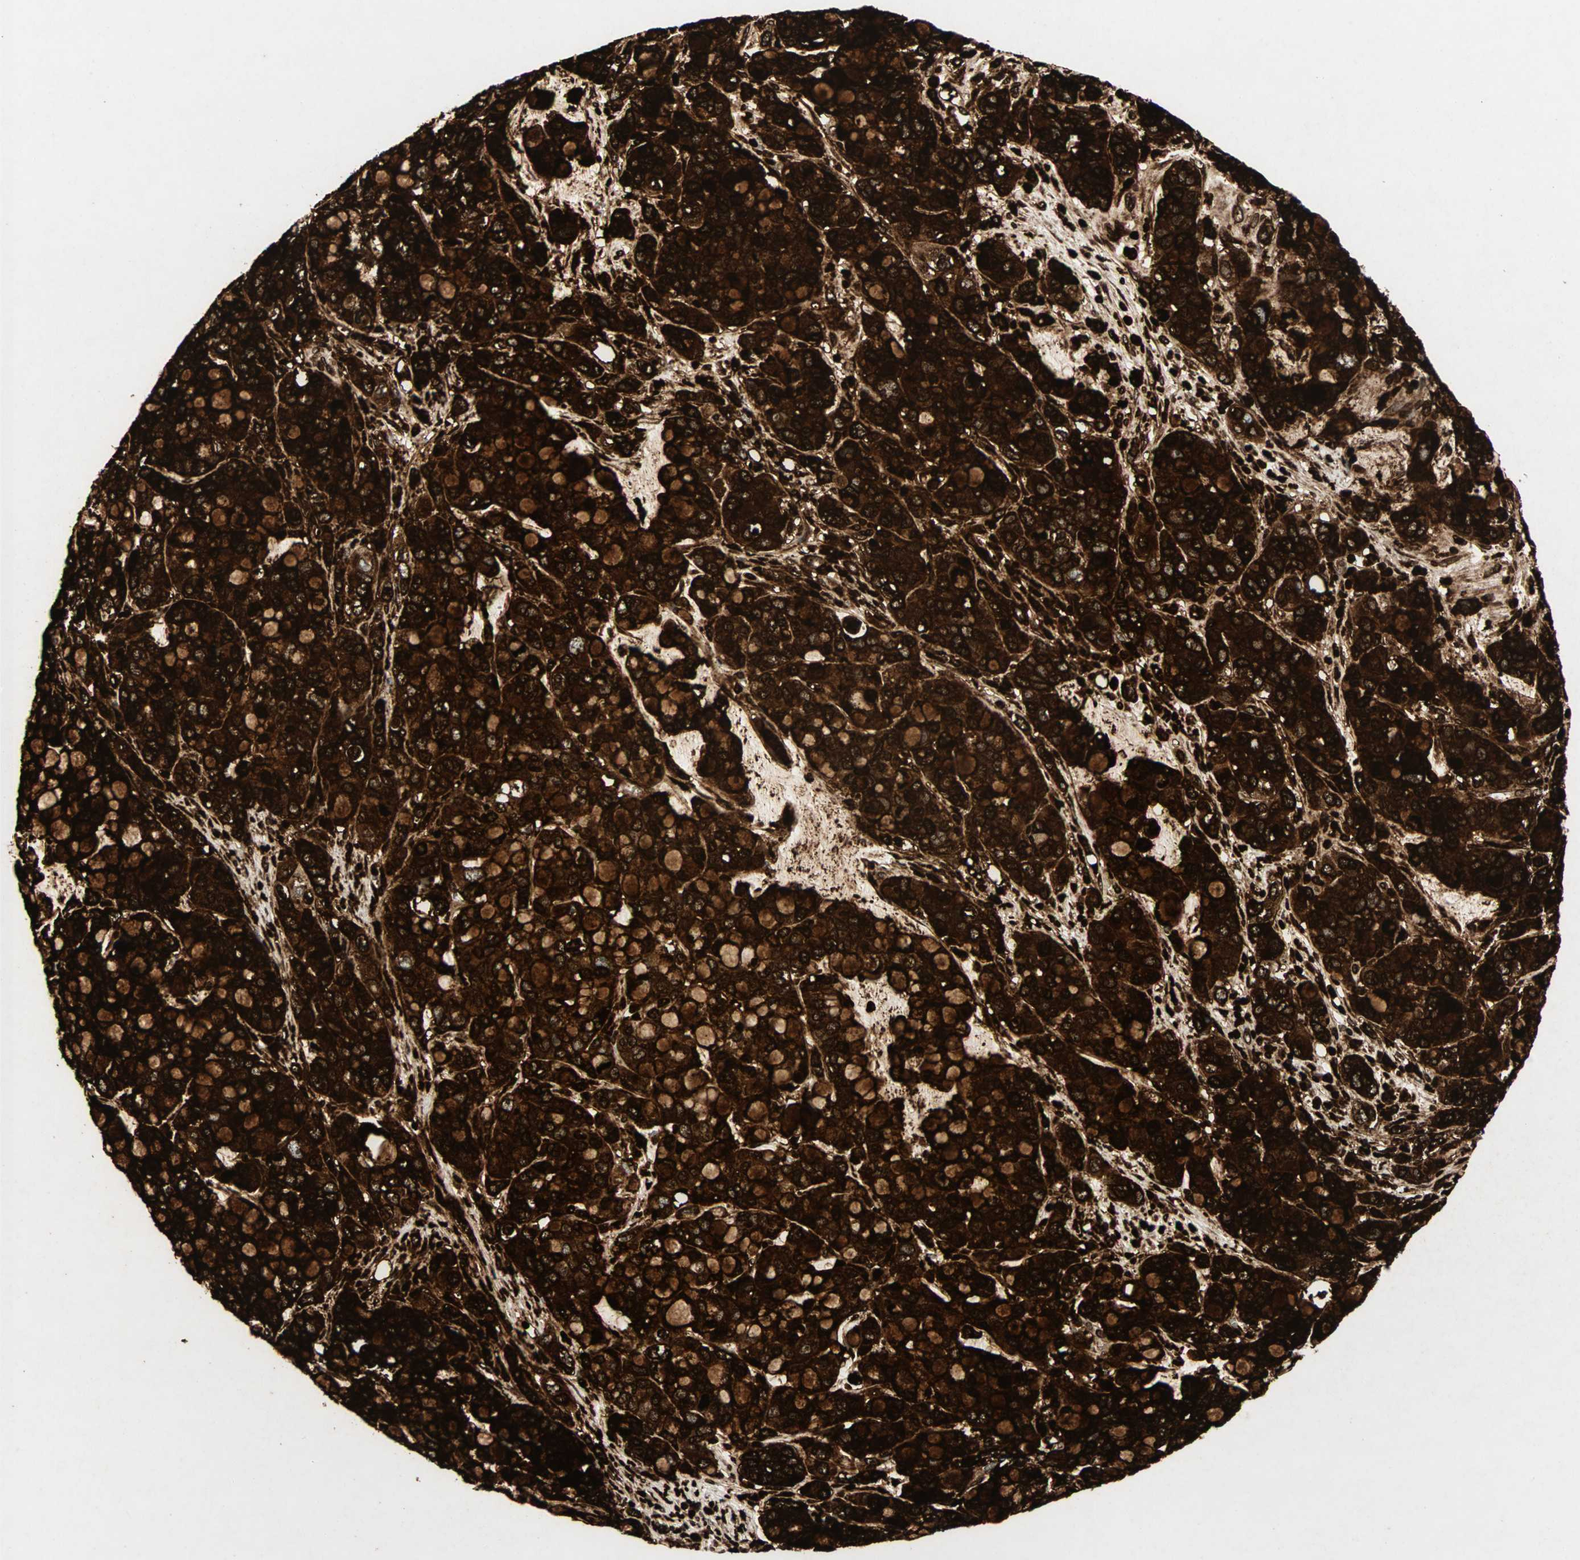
{"staining": {"intensity": "strong", "quantity": ">75%", "location": "cytoplasmic/membranous"}, "tissue": "stomach cancer", "cell_type": "Tumor cells", "image_type": "cancer", "snomed": [{"axis": "morphology", "description": "Adenocarcinoma, NOS"}, {"axis": "topography", "description": "Stomach, lower"}], "caption": "Protein analysis of adenocarcinoma (stomach) tissue reveals strong cytoplasmic/membranous positivity in approximately >75% of tumor cells.", "gene": "CEACAM6", "patient": {"sex": "male", "age": 84}}